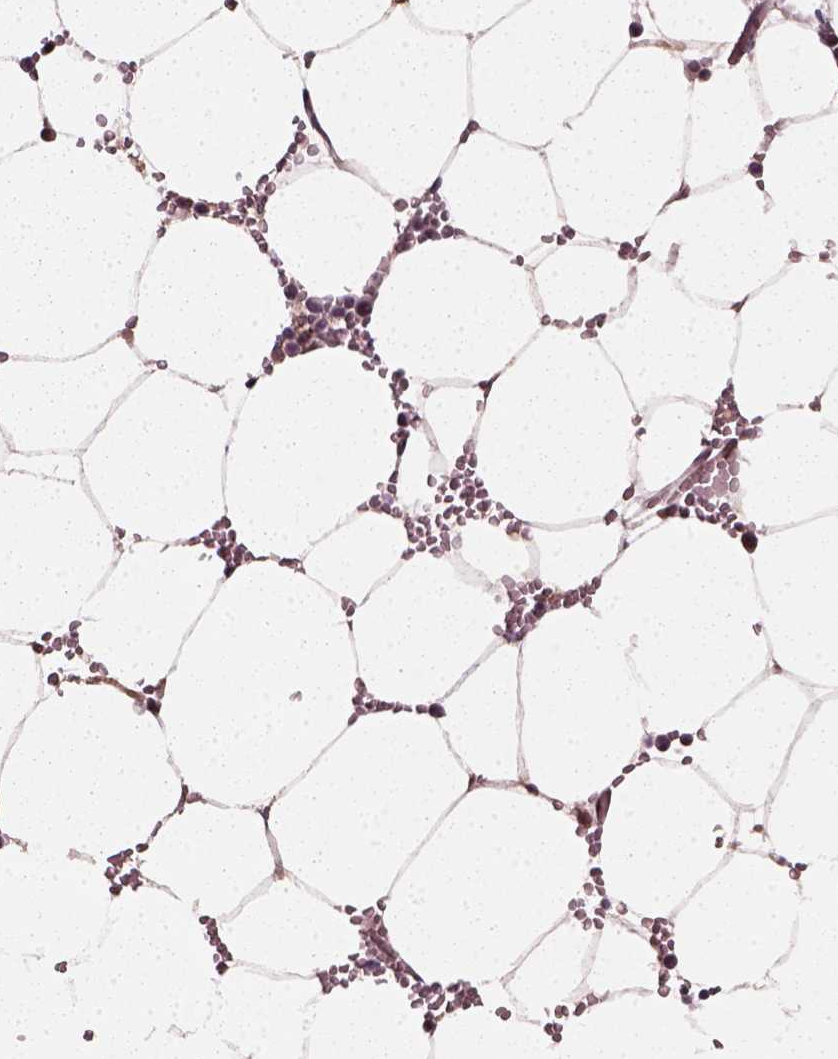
{"staining": {"intensity": "strong", "quantity": "<25%", "location": "cytoplasmic/membranous,nuclear"}, "tissue": "bone marrow", "cell_type": "Hematopoietic cells", "image_type": "normal", "snomed": [{"axis": "morphology", "description": "Normal tissue, NOS"}, {"axis": "topography", "description": "Bone marrow"}], "caption": "The immunohistochemical stain labels strong cytoplasmic/membranous,nuclear expression in hematopoietic cells of normal bone marrow. (DAB = brown stain, brightfield microscopy at high magnification).", "gene": "NUDT9", "patient": {"sex": "female", "age": 52}}